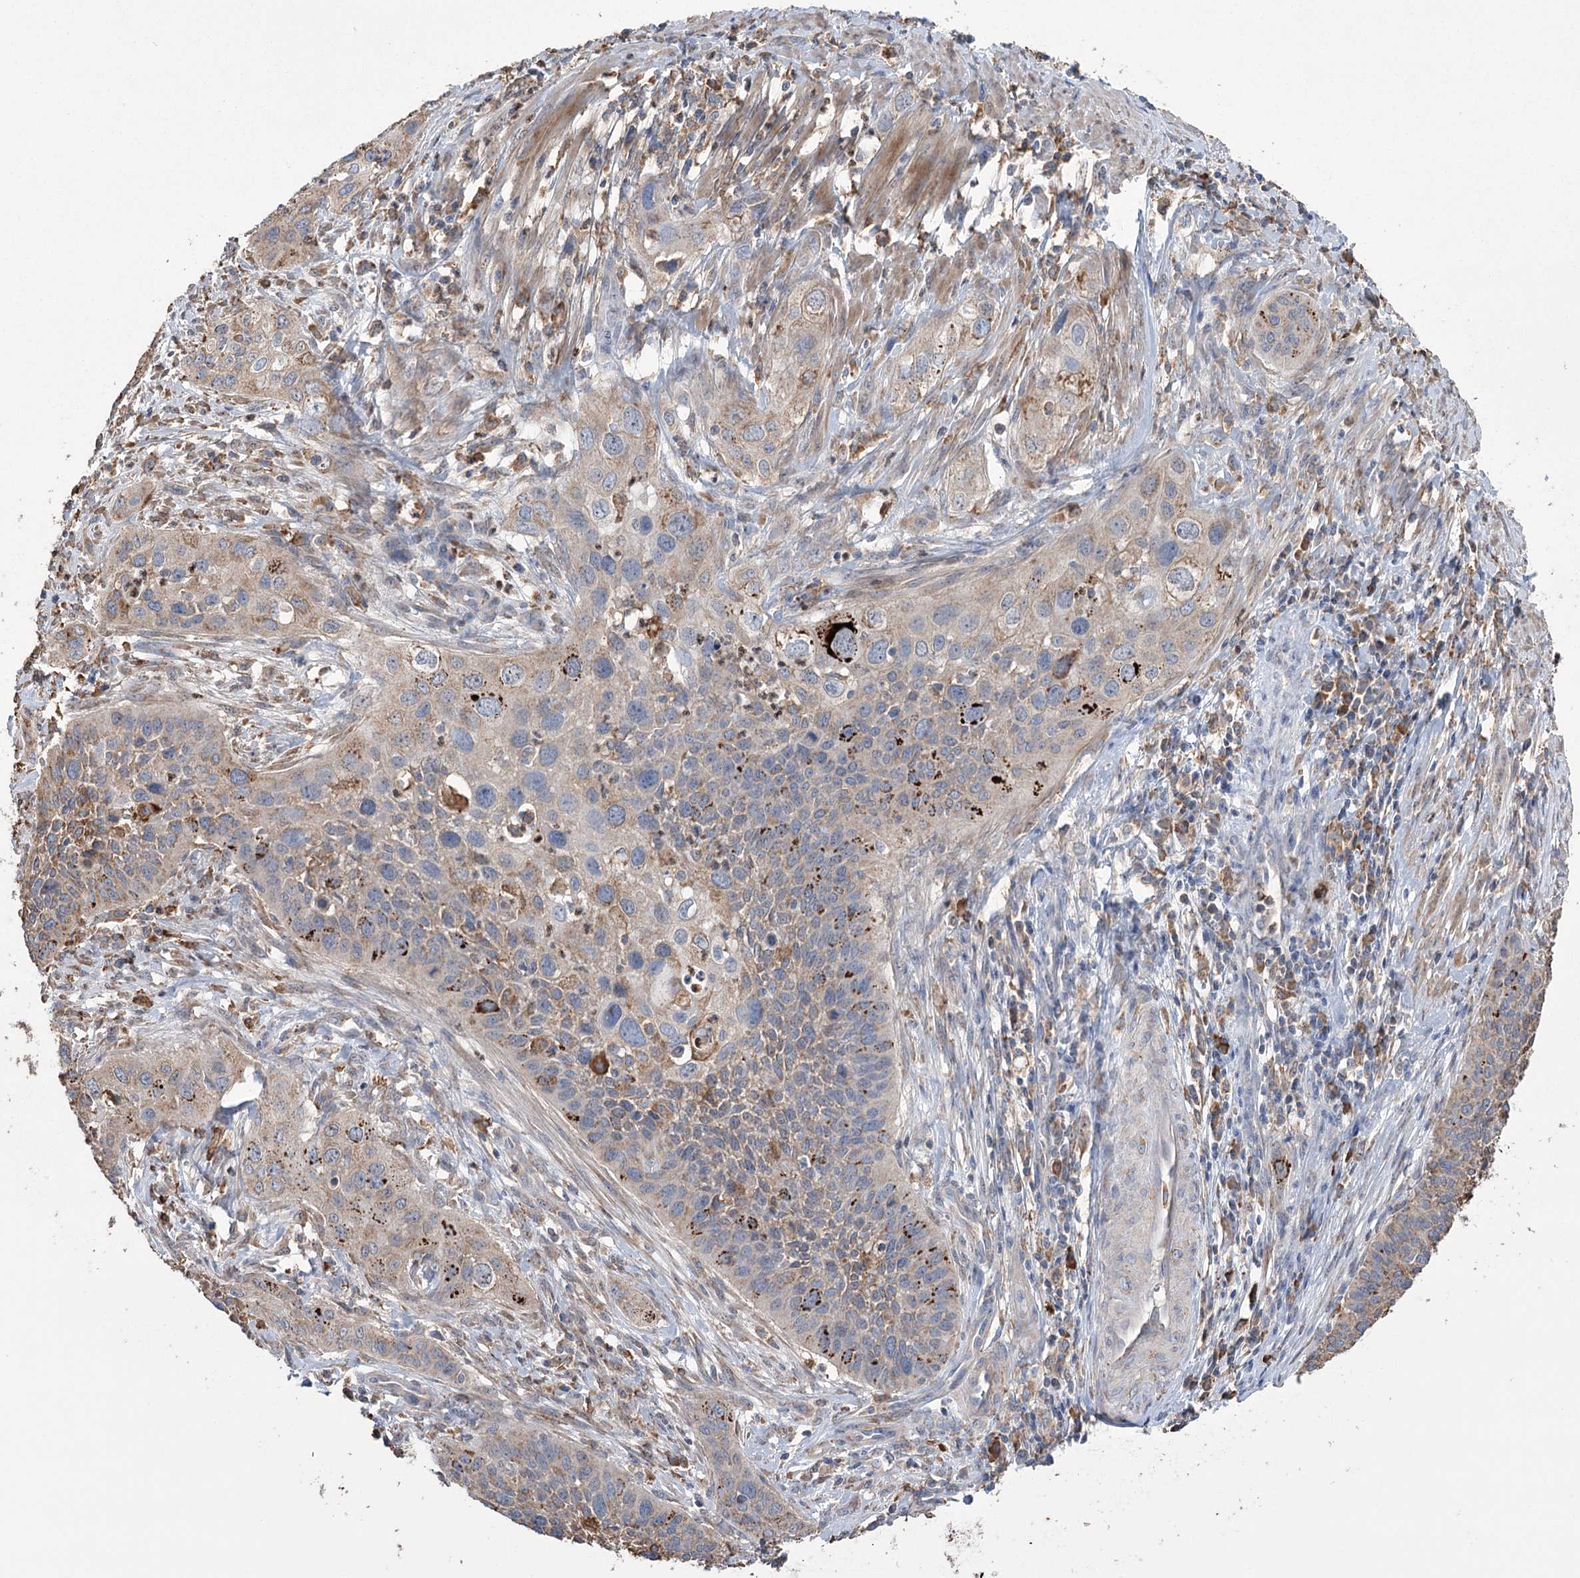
{"staining": {"intensity": "moderate", "quantity": "25%-75%", "location": "cytoplasmic/membranous"}, "tissue": "cervical cancer", "cell_type": "Tumor cells", "image_type": "cancer", "snomed": [{"axis": "morphology", "description": "Squamous cell carcinoma, NOS"}, {"axis": "topography", "description": "Cervix"}], "caption": "Squamous cell carcinoma (cervical) stained with DAB immunohistochemistry shows medium levels of moderate cytoplasmic/membranous expression in about 25%-75% of tumor cells. (DAB IHC with brightfield microscopy, high magnification).", "gene": "TRIM71", "patient": {"sex": "female", "age": 34}}